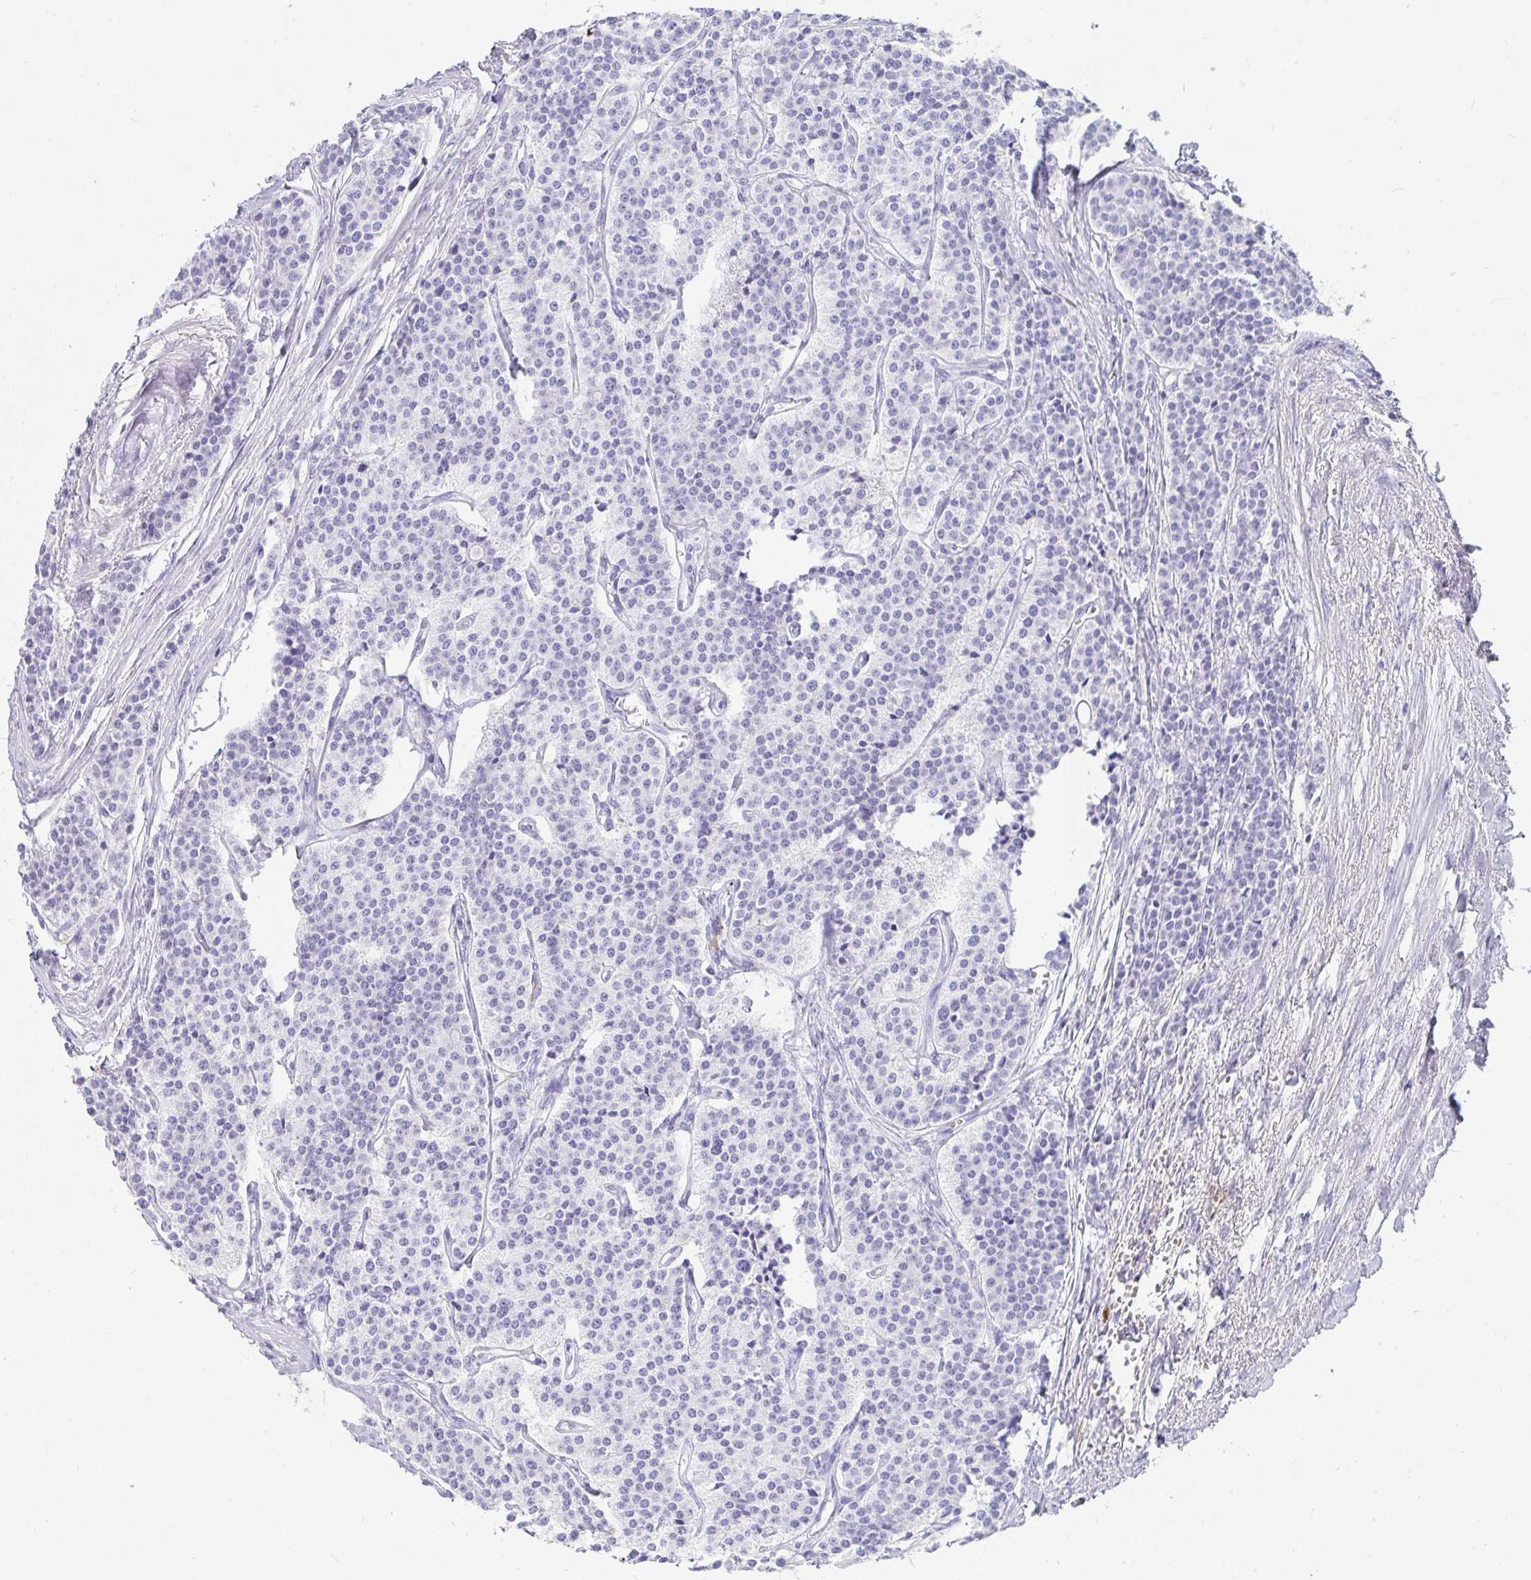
{"staining": {"intensity": "negative", "quantity": "none", "location": "none"}, "tissue": "carcinoid", "cell_type": "Tumor cells", "image_type": "cancer", "snomed": [{"axis": "morphology", "description": "Carcinoid, malignant, NOS"}, {"axis": "topography", "description": "Small intestine"}], "caption": "This photomicrograph is of carcinoid stained with IHC to label a protein in brown with the nuclei are counter-stained blue. There is no expression in tumor cells.", "gene": "PRND", "patient": {"sex": "male", "age": 63}}